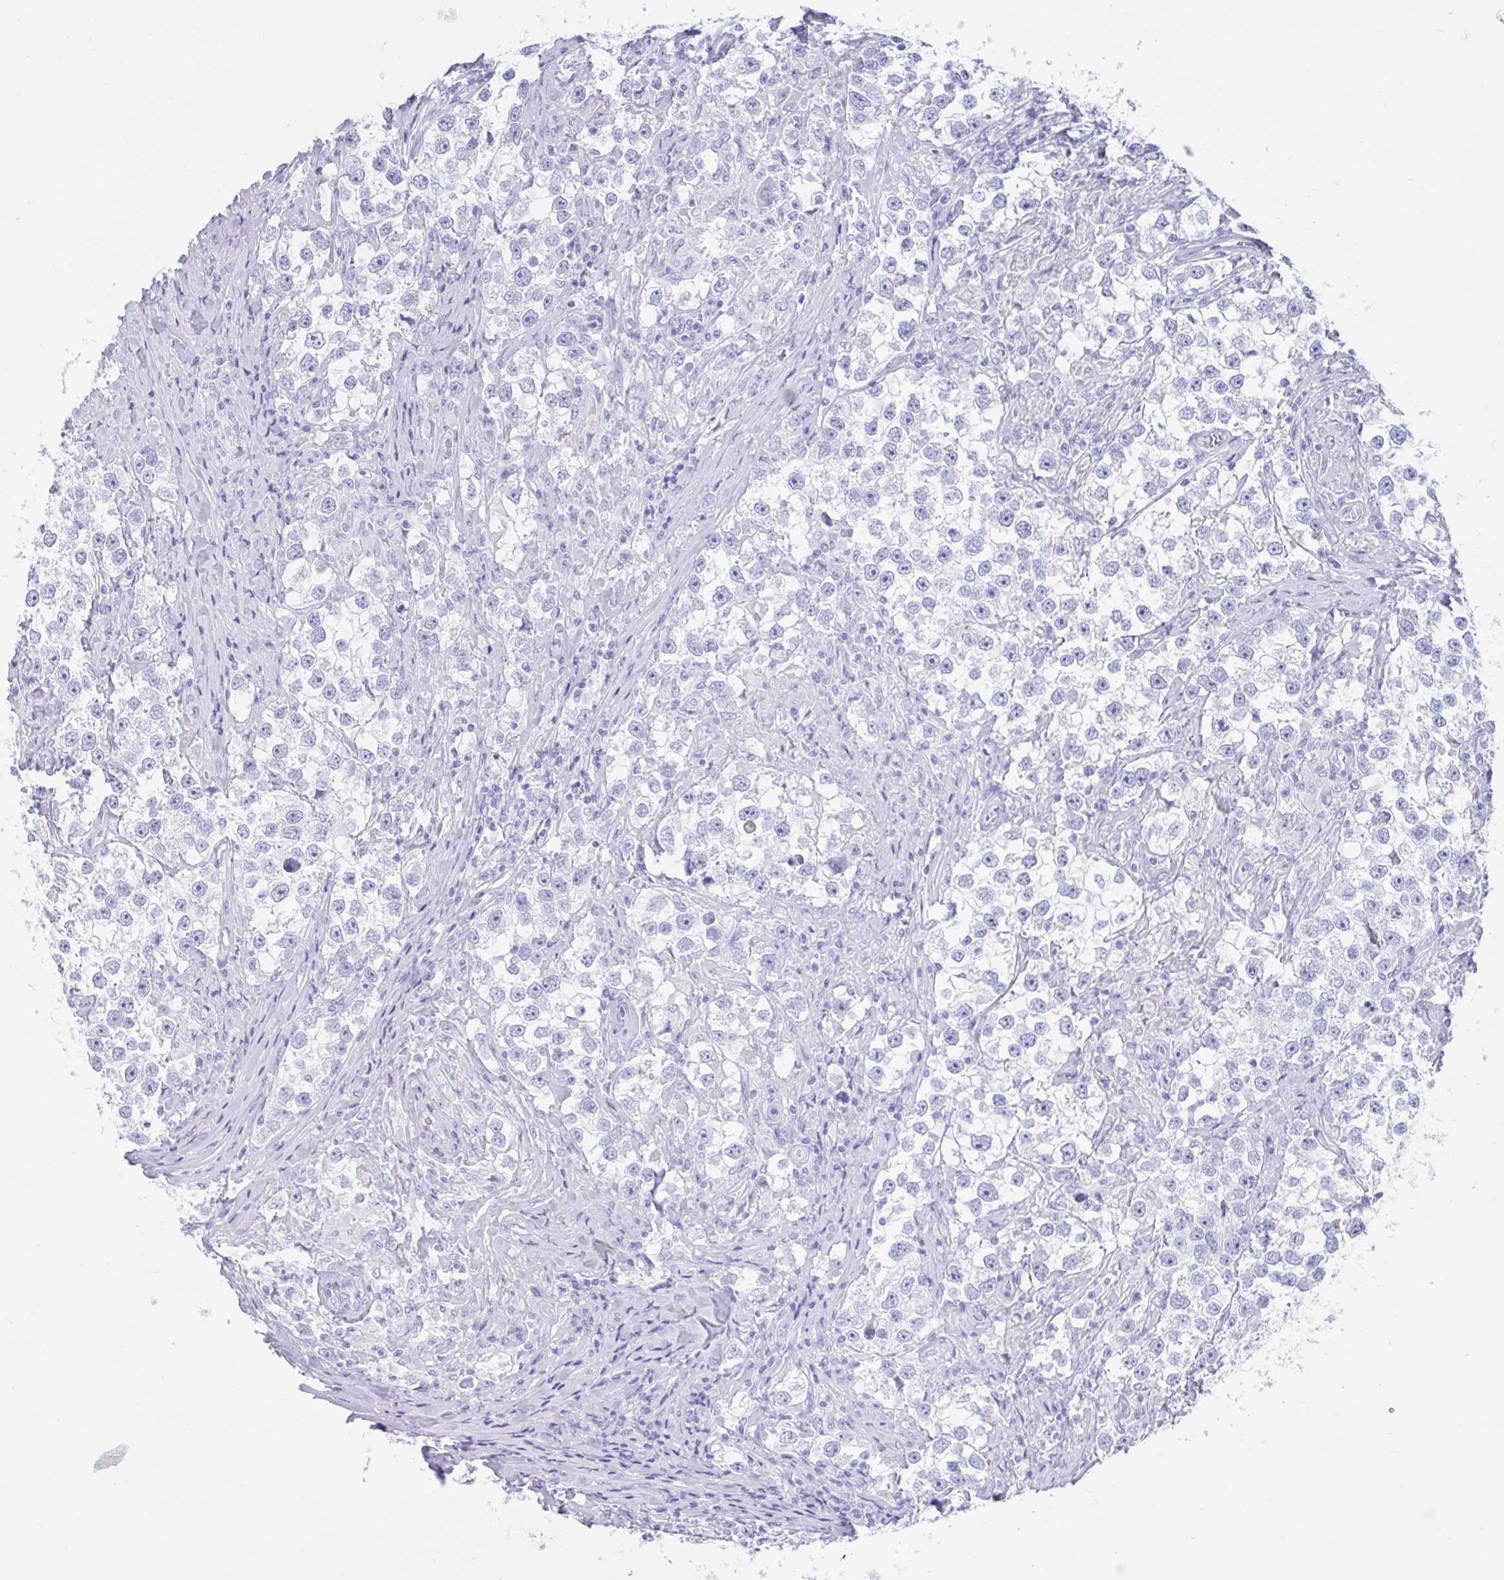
{"staining": {"intensity": "negative", "quantity": "none", "location": "none"}, "tissue": "testis cancer", "cell_type": "Tumor cells", "image_type": "cancer", "snomed": [{"axis": "morphology", "description": "Seminoma, NOS"}, {"axis": "topography", "description": "Testis"}], "caption": "This is a micrograph of immunohistochemistry staining of testis cancer (seminoma), which shows no positivity in tumor cells.", "gene": "CPTP", "patient": {"sex": "male", "age": 46}}